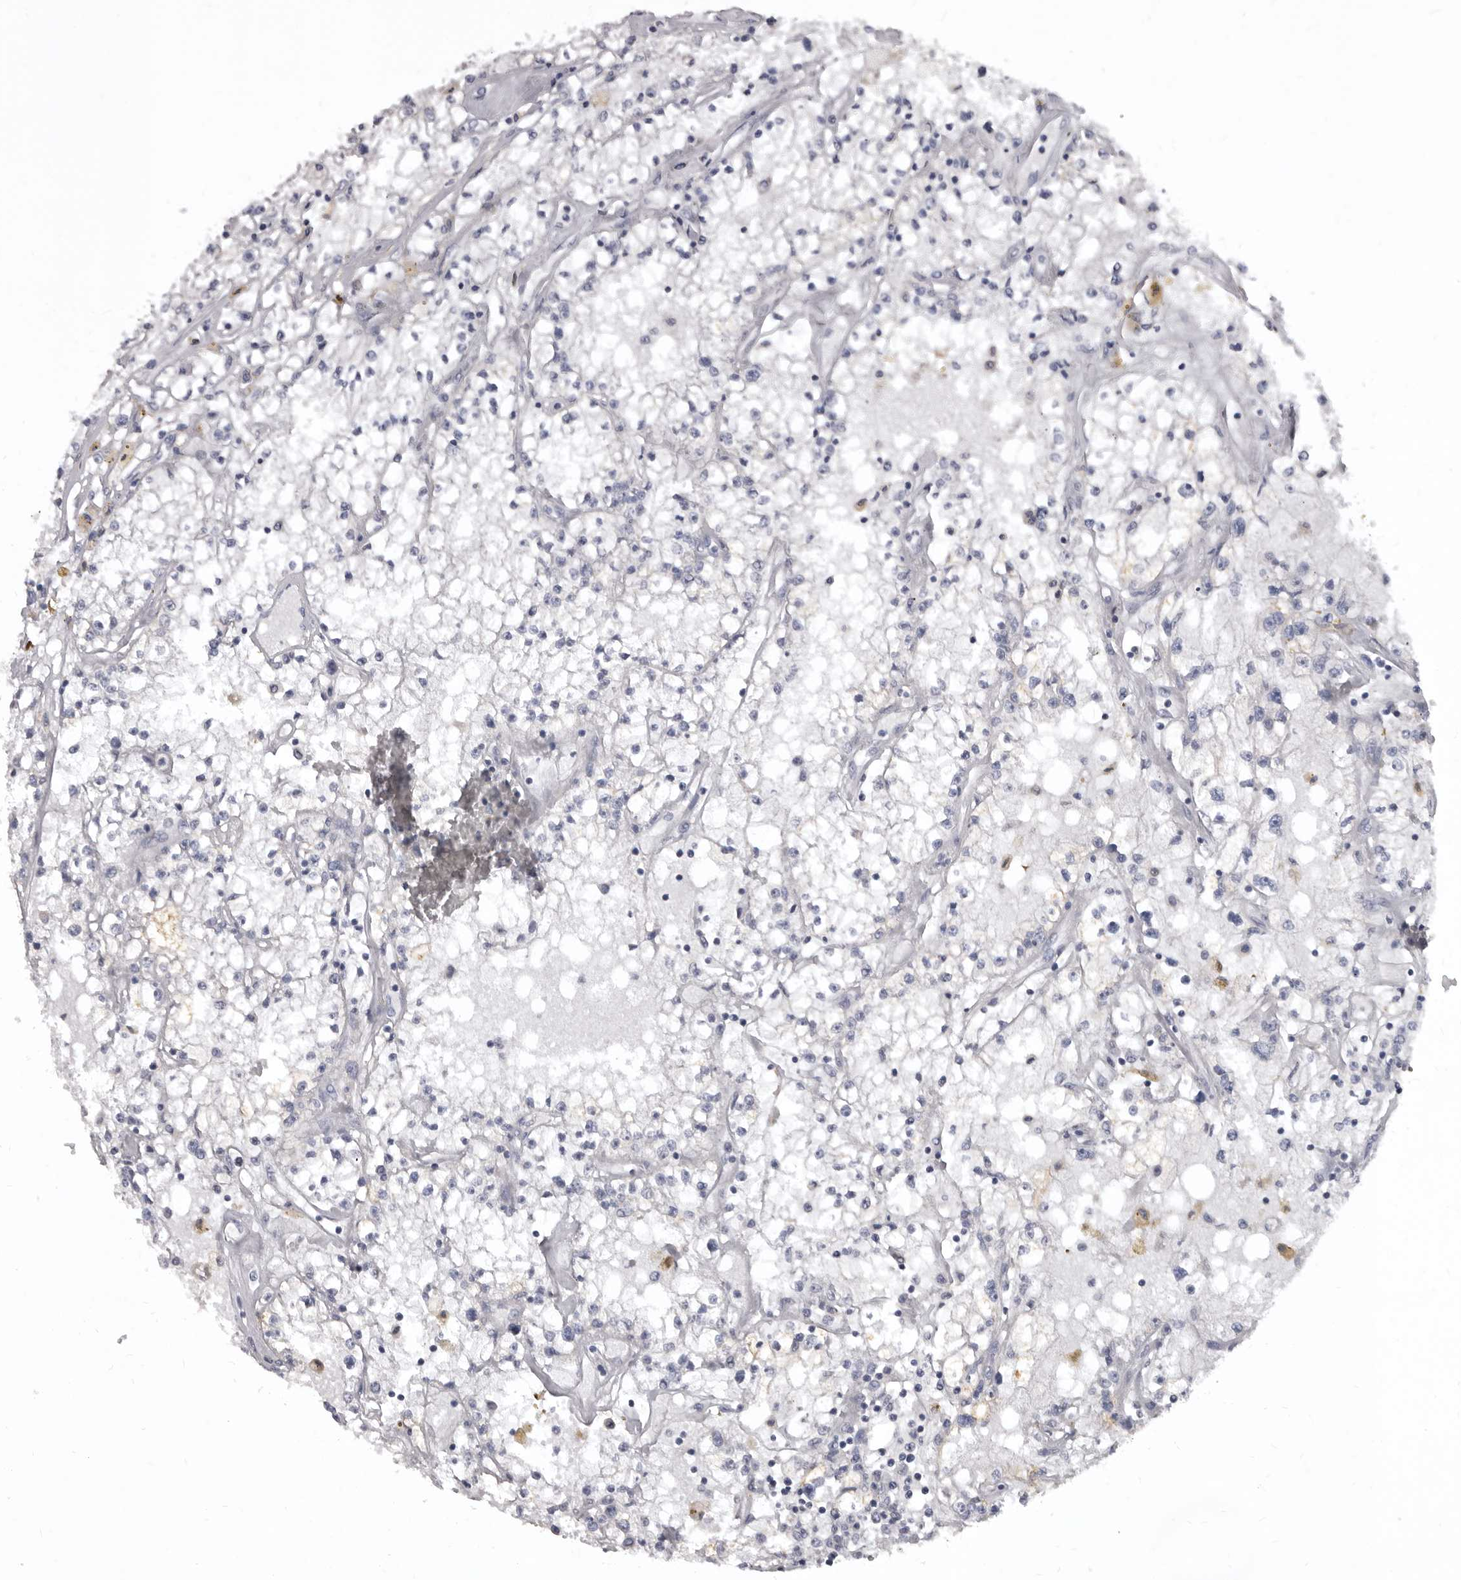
{"staining": {"intensity": "negative", "quantity": "none", "location": "none"}, "tissue": "renal cancer", "cell_type": "Tumor cells", "image_type": "cancer", "snomed": [{"axis": "morphology", "description": "Adenocarcinoma, NOS"}, {"axis": "topography", "description": "Kidney"}], "caption": "Tumor cells show no significant staining in renal adenocarcinoma.", "gene": "SULT1E1", "patient": {"sex": "male", "age": 56}}